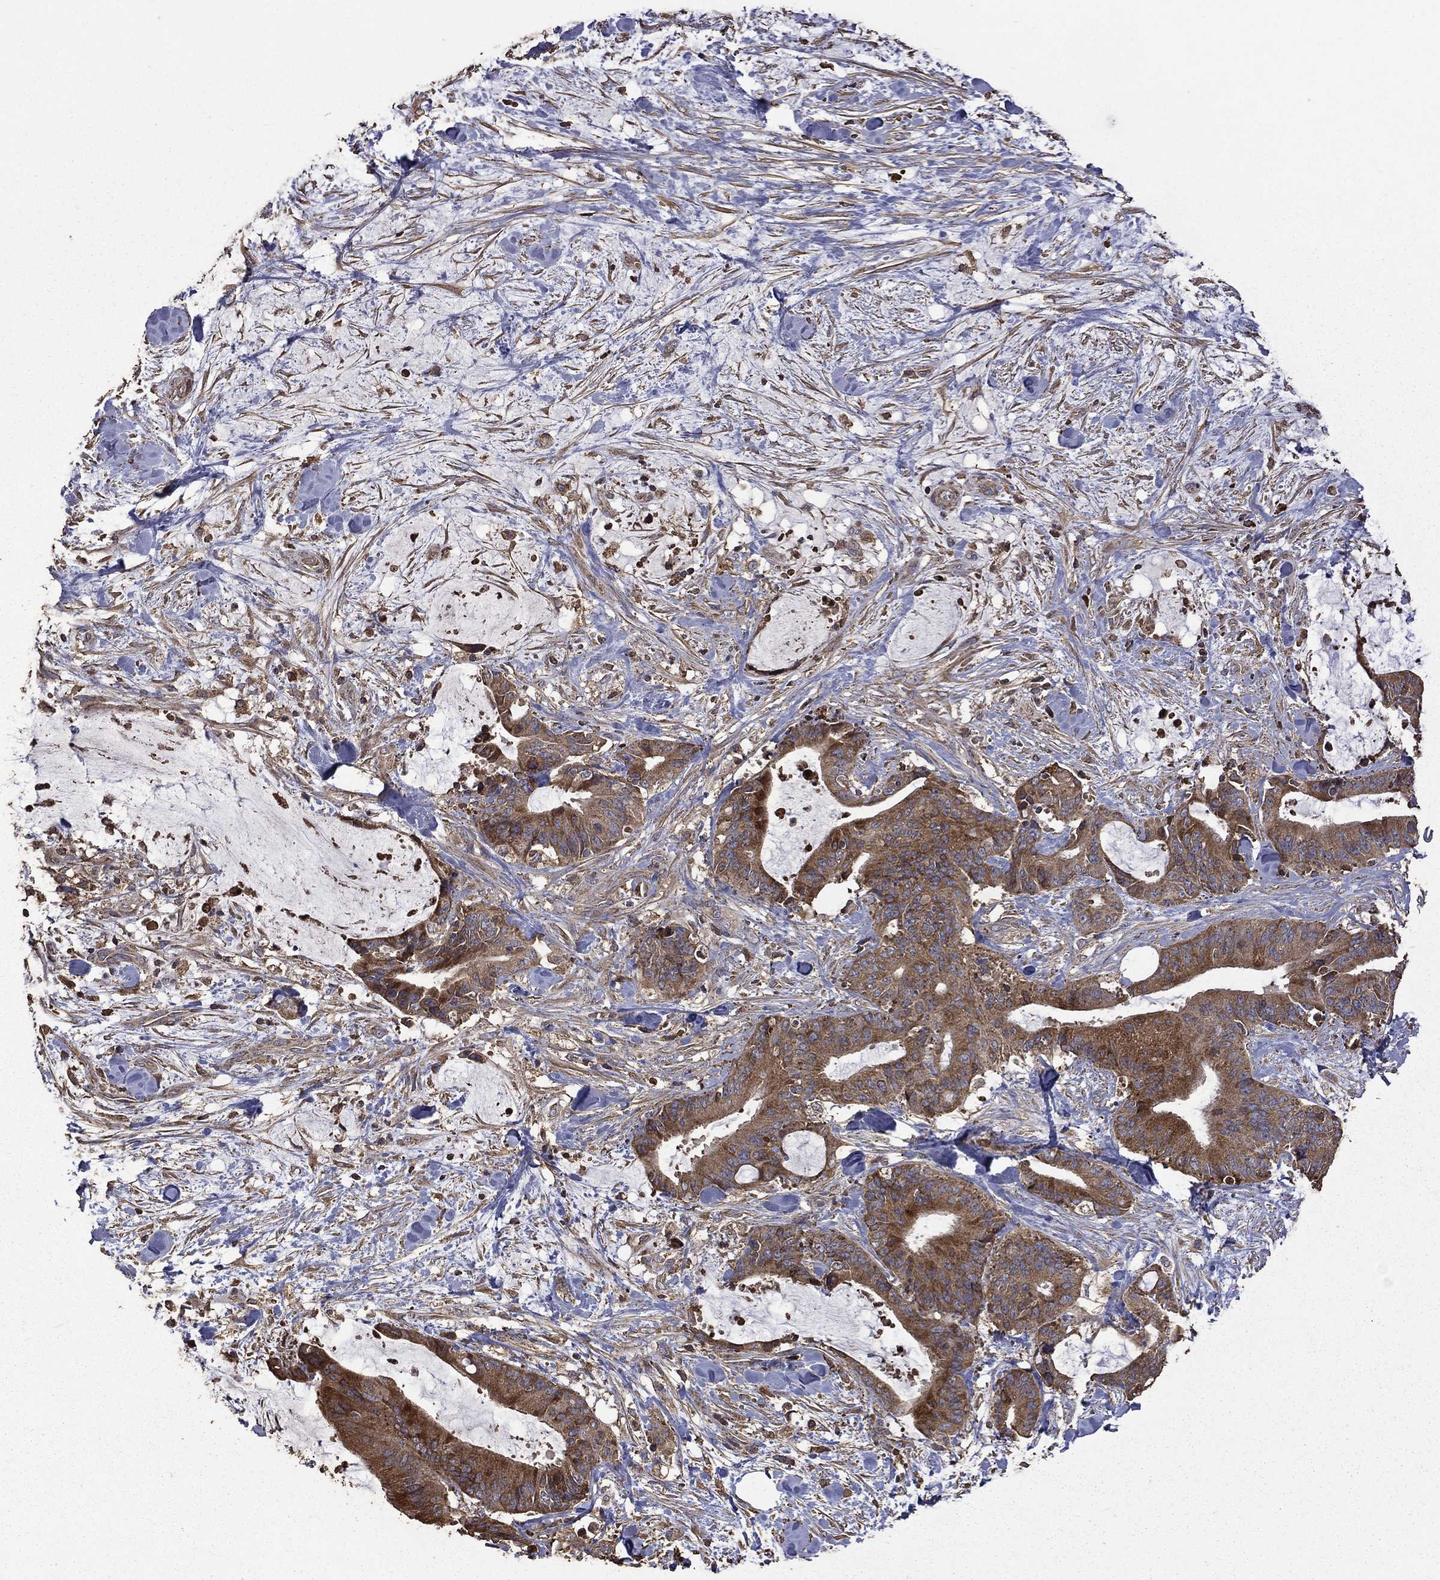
{"staining": {"intensity": "strong", "quantity": ">75%", "location": "cytoplasmic/membranous"}, "tissue": "liver cancer", "cell_type": "Tumor cells", "image_type": "cancer", "snomed": [{"axis": "morphology", "description": "Cholangiocarcinoma"}, {"axis": "topography", "description": "Liver"}], "caption": "Human liver cholangiocarcinoma stained with a brown dye shows strong cytoplasmic/membranous positive staining in approximately >75% of tumor cells.", "gene": "METTL27", "patient": {"sex": "female", "age": 73}}